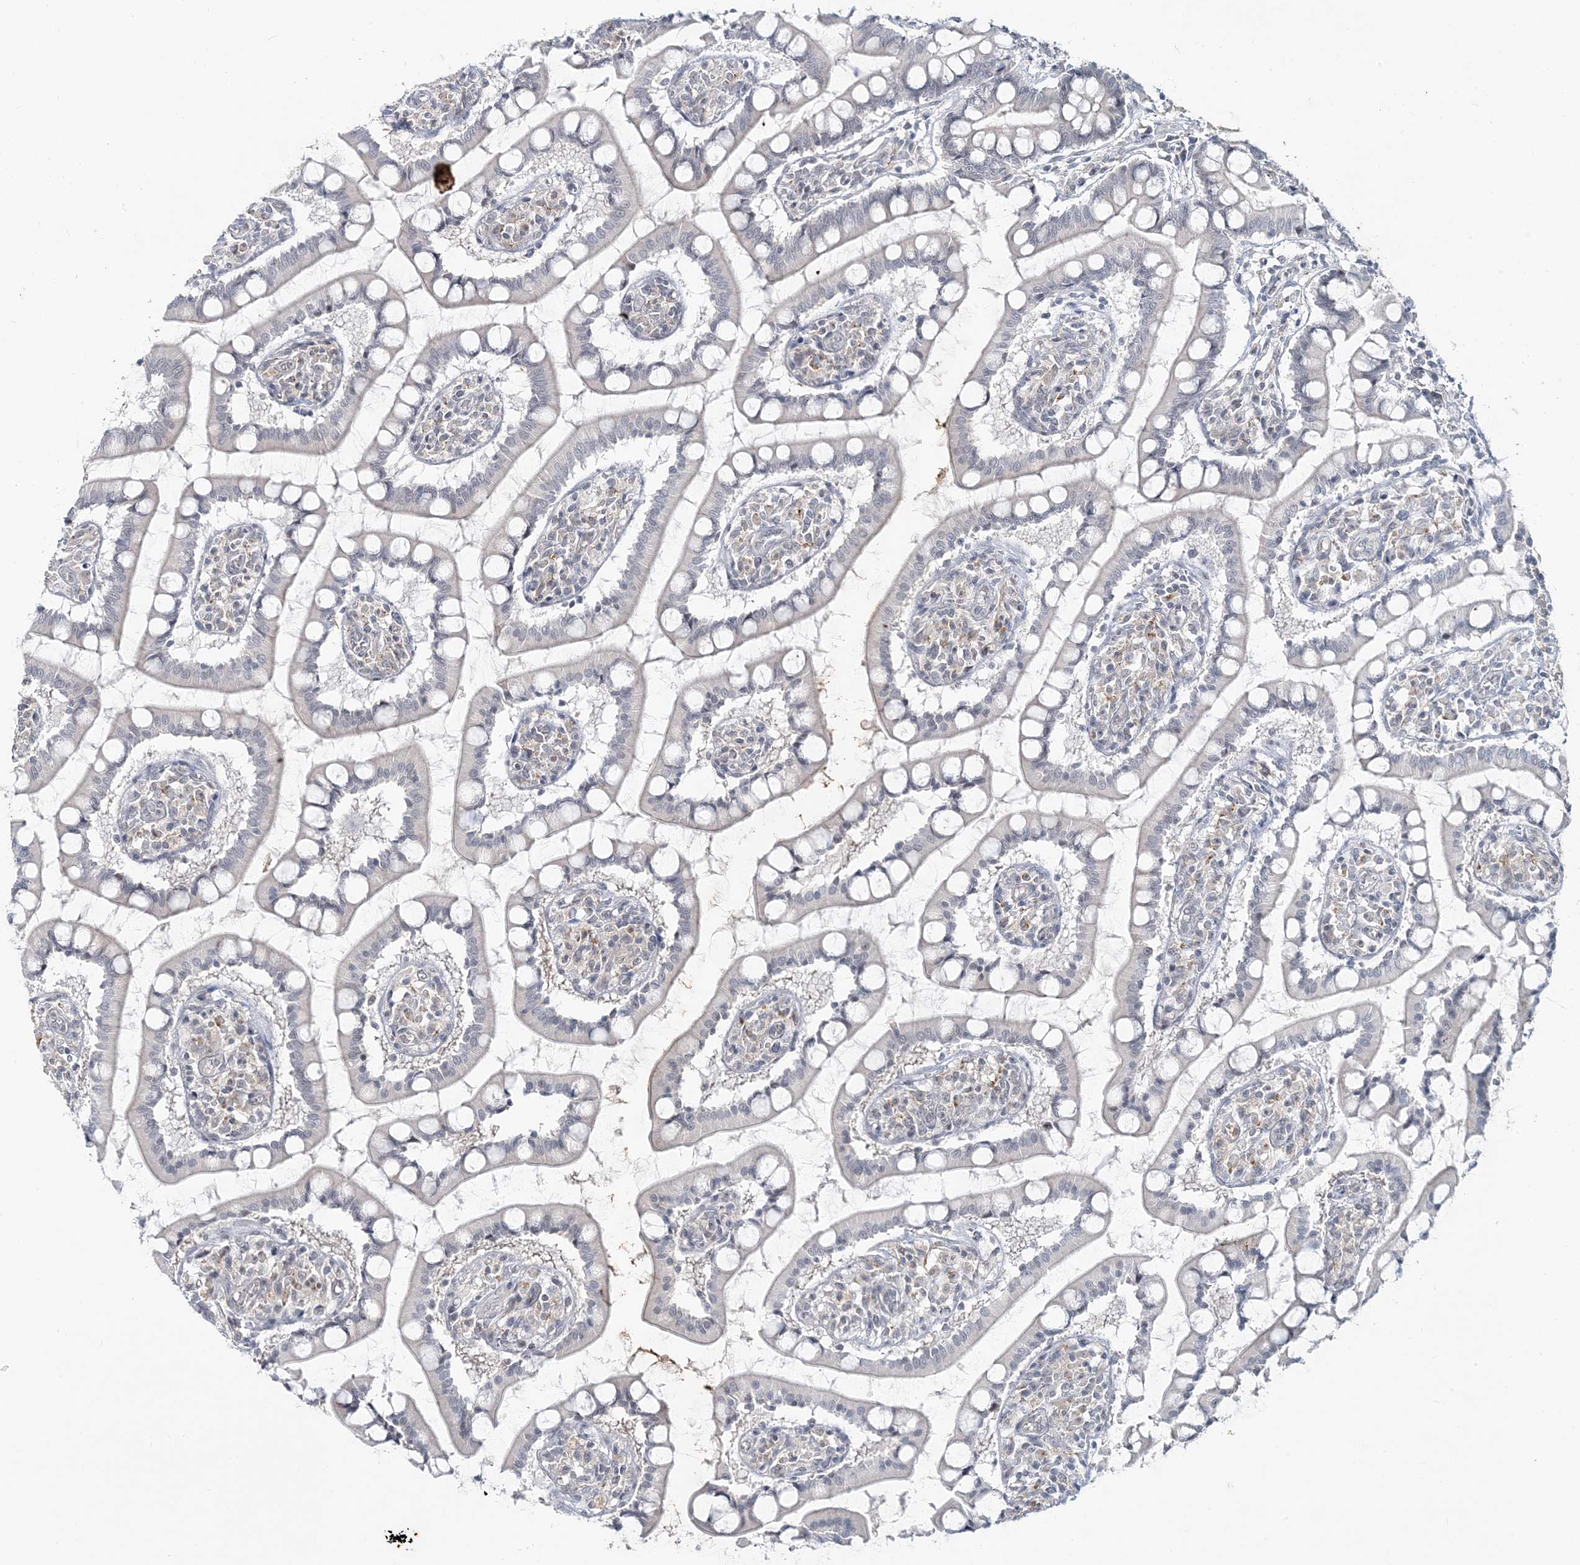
{"staining": {"intensity": "weak", "quantity": "<25%", "location": "cytoplasmic/membranous"}, "tissue": "small intestine", "cell_type": "Glandular cells", "image_type": "normal", "snomed": [{"axis": "morphology", "description": "Normal tissue, NOS"}, {"axis": "topography", "description": "Small intestine"}], "caption": "Immunohistochemistry (IHC) image of benign small intestine: small intestine stained with DAB (3,3'-diaminobenzidine) exhibits no significant protein positivity in glandular cells.", "gene": "LEXM", "patient": {"sex": "male", "age": 52}}